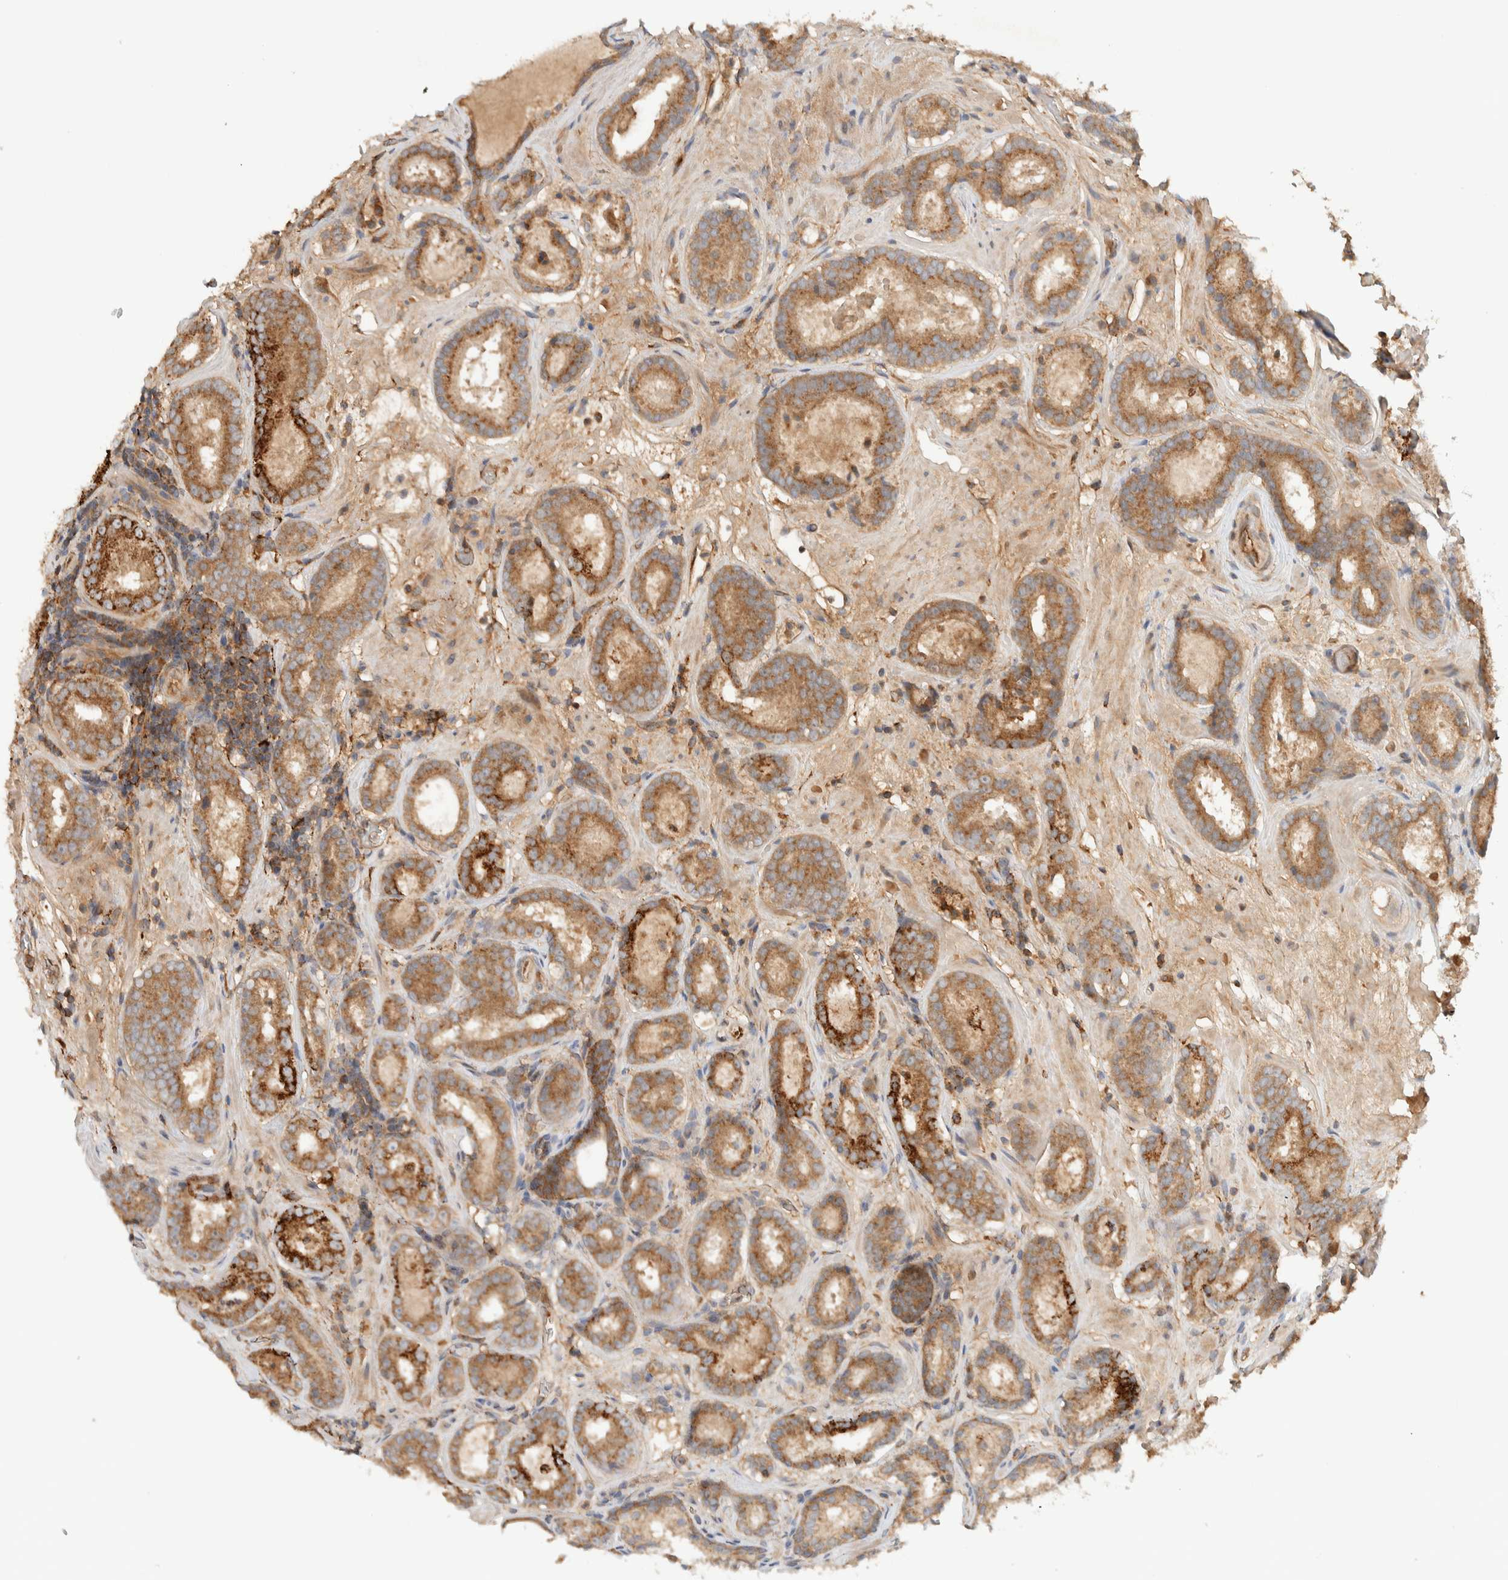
{"staining": {"intensity": "moderate", "quantity": ">75%", "location": "cytoplasmic/membranous"}, "tissue": "prostate cancer", "cell_type": "Tumor cells", "image_type": "cancer", "snomed": [{"axis": "morphology", "description": "Adenocarcinoma, Low grade"}, {"axis": "topography", "description": "Prostate"}], "caption": "An image of adenocarcinoma (low-grade) (prostate) stained for a protein exhibits moderate cytoplasmic/membranous brown staining in tumor cells.", "gene": "FAM167A", "patient": {"sex": "male", "age": 69}}